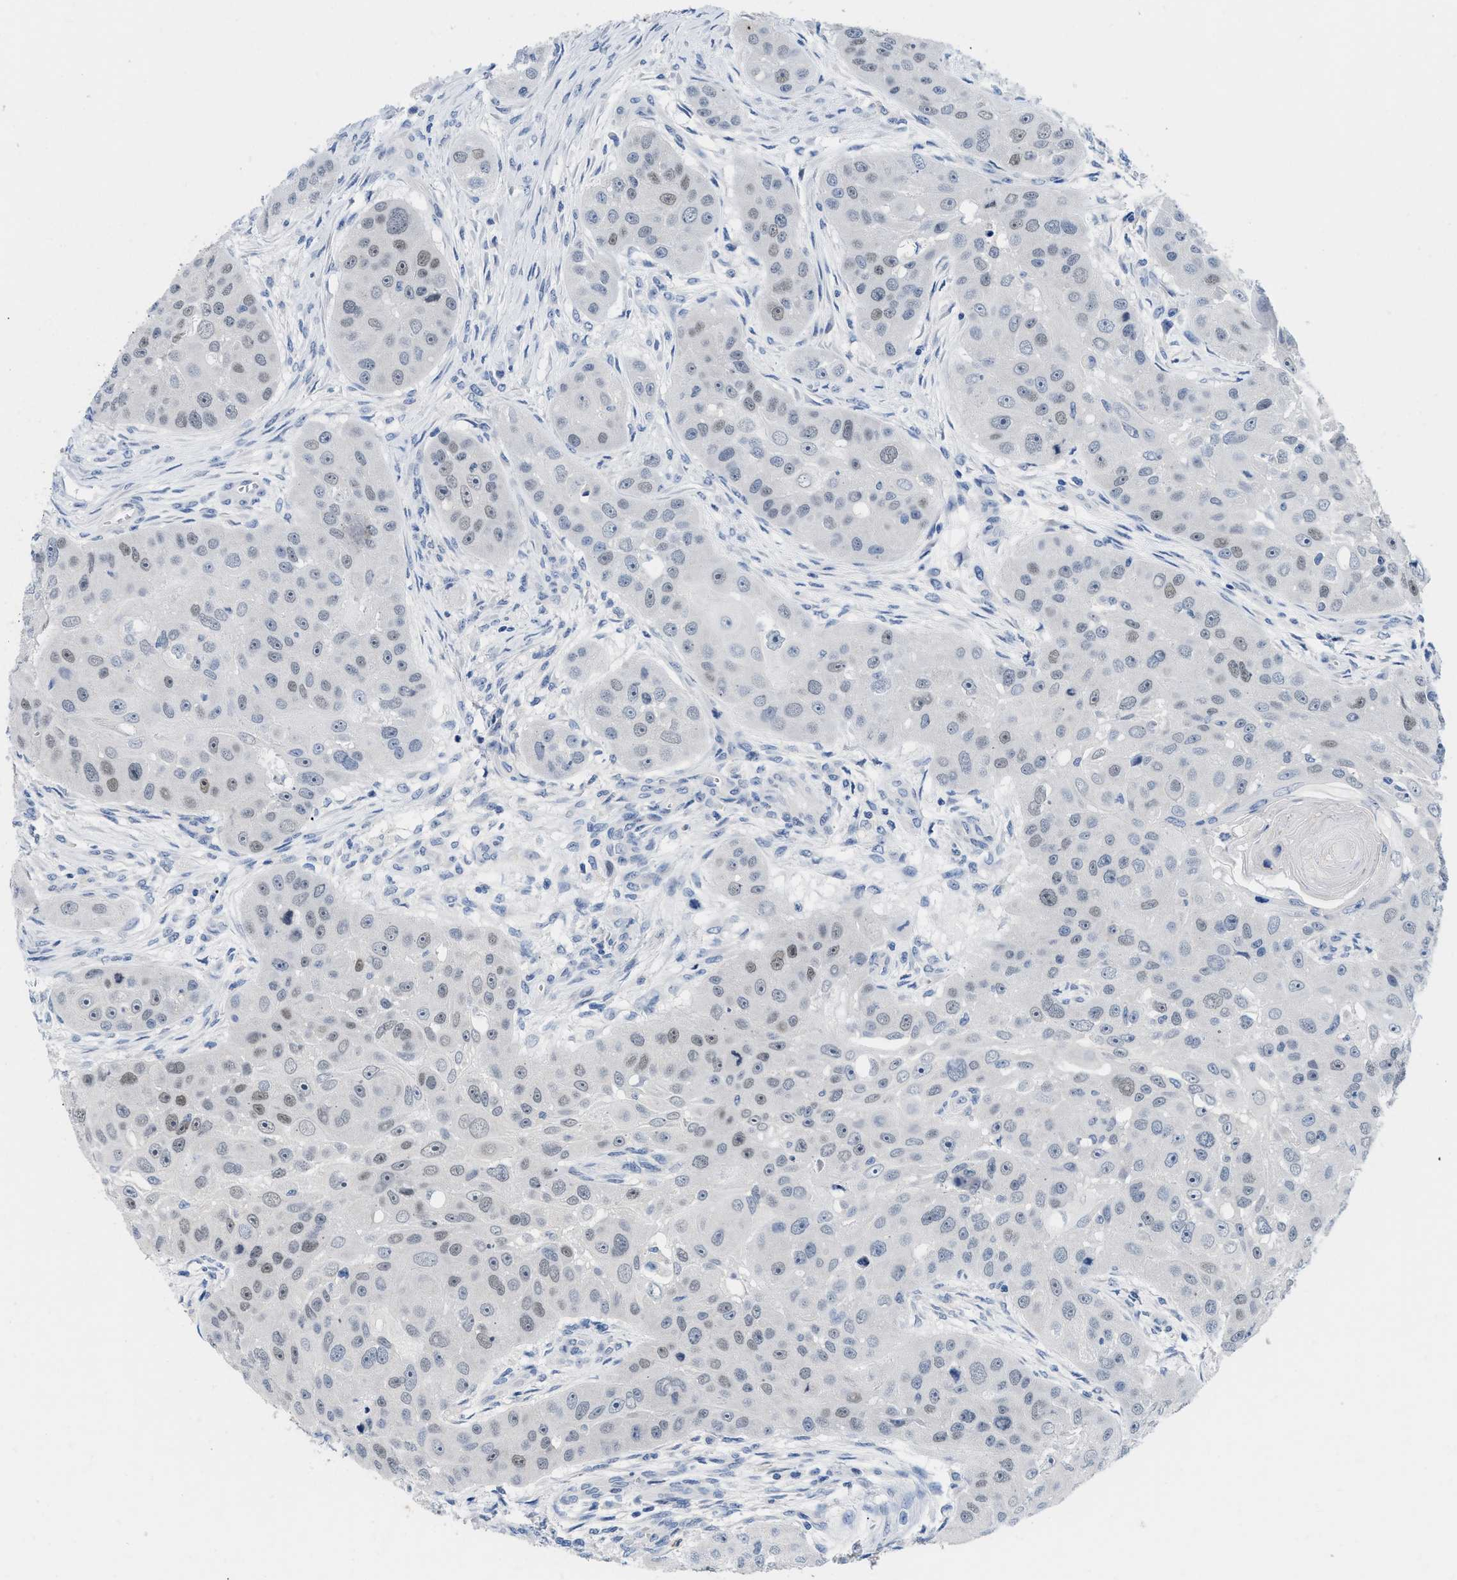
{"staining": {"intensity": "weak", "quantity": "25%-75%", "location": "nuclear"}, "tissue": "head and neck cancer", "cell_type": "Tumor cells", "image_type": "cancer", "snomed": [{"axis": "morphology", "description": "Normal tissue, NOS"}, {"axis": "morphology", "description": "Squamous cell carcinoma, NOS"}, {"axis": "topography", "description": "Skeletal muscle"}, {"axis": "topography", "description": "Head-Neck"}], "caption": "Squamous cell carcinoma (head and neck) stained with a brown dye exhibits weak nuclear positive expression in about 25%-75% of tumor cells.", "gene": "NFIX", "patient": {"sex": "male", "age": 51}}